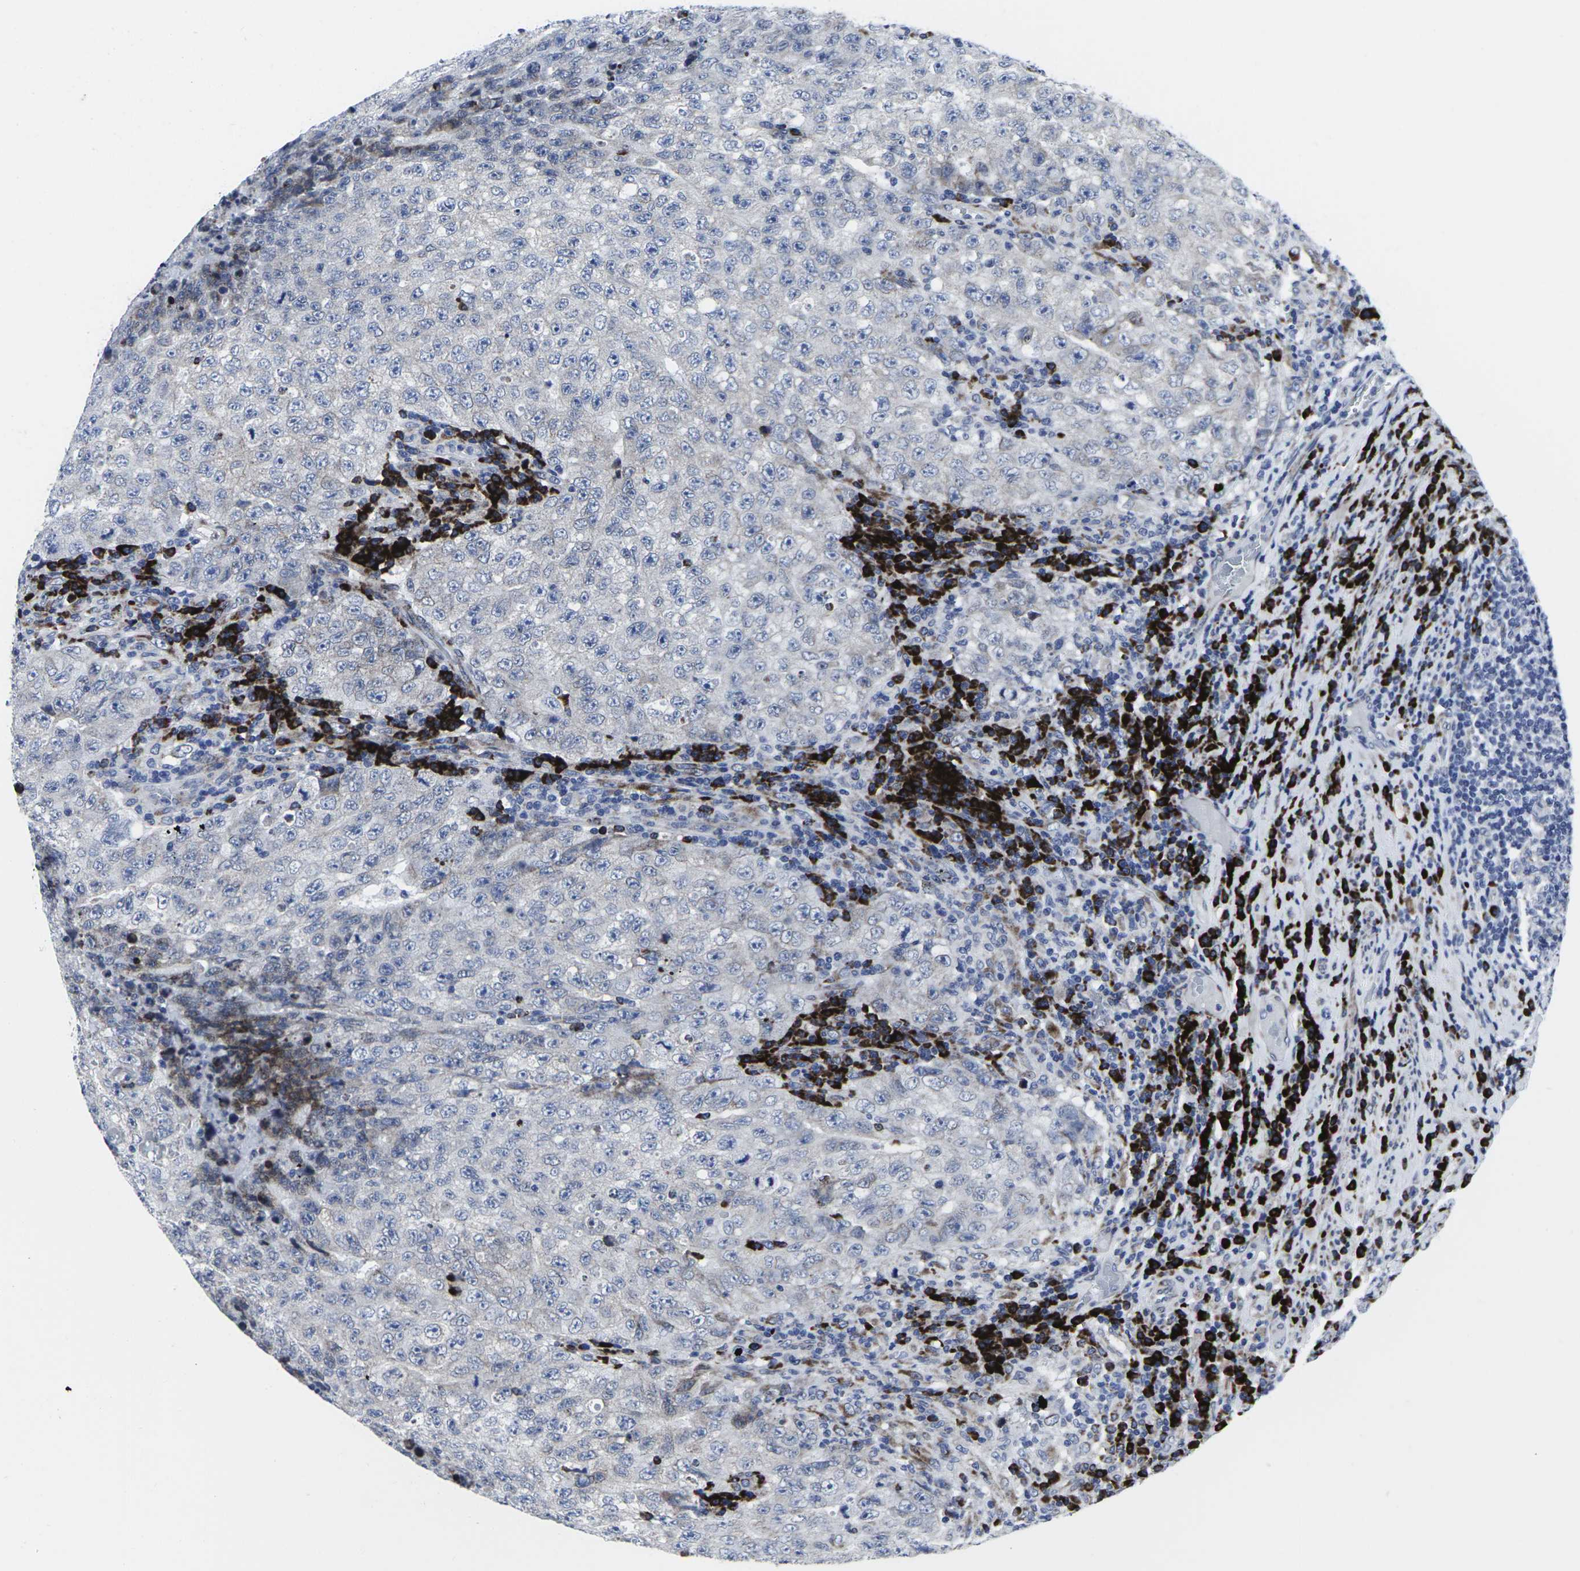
{"staining": {"intensity": "negative", "quantity": "none", "location": "none"}, "tissue": "testis cancer", "cell_type": "Tumor cells", "image_type": "cancer", "snomed": [{"axis": "morphology", "description": "Necrosis, NOS"}, {"axis": "morphology", "description": "Carcinoma, Embryonal, NOS"}, {"axis": "topography", "description": "Testis"}], "caption": "The photomicrograph exhibits no staining of tumor cells in embryonal carcinoma (testis).", "gene": "RPN1", "patient": {"sex": "male", "age": 19}}